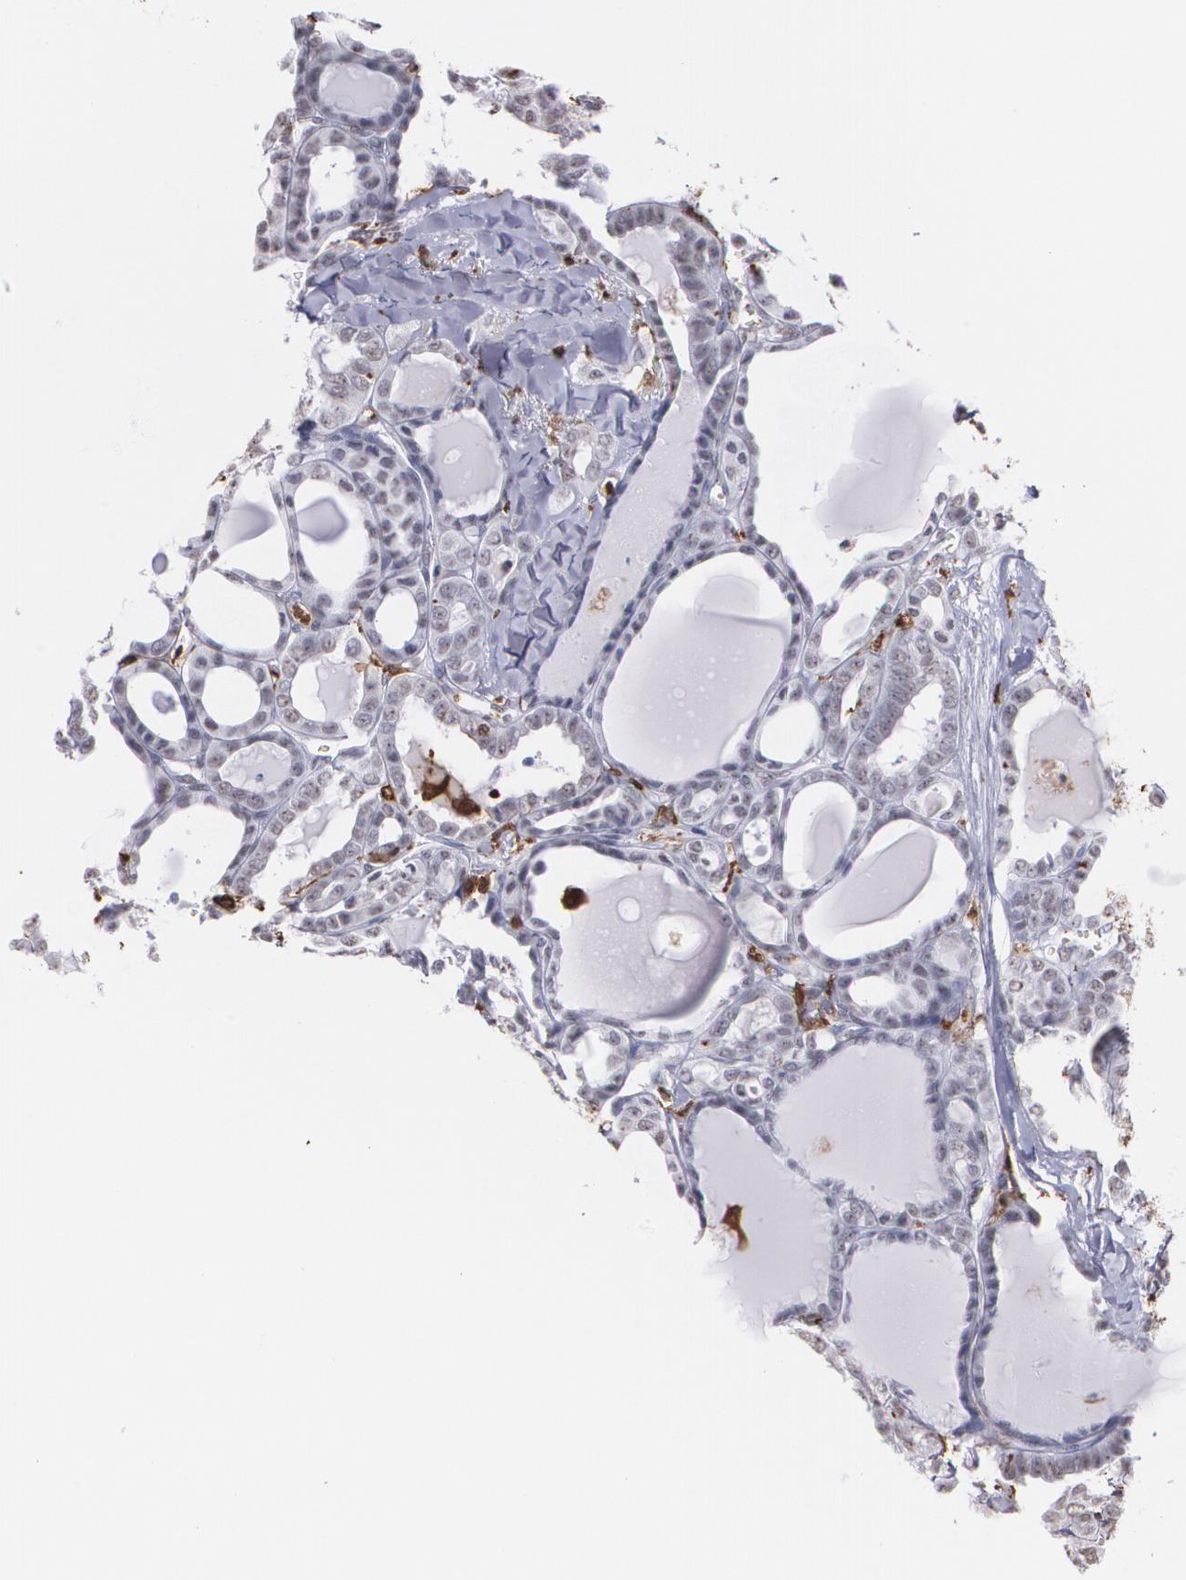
{"staining": {"intensity": "negative", "quantity": "none", "location": "none"}, "tissue": "thyroid cancer", "cell_type": "Tumor cells", "image_type": "cancer", "snomed": [{"axis": "morphology", "description": "Carcinoma, NOS"}, {"axis": "topography", "description": "Thyroid gland"}], "caption": "Thyroid cancer was stained to show a protein in brown. There is no significant staining in tumor cells.", "gene": "NCF2", "patient": {"sex": "female", "age": 91}}